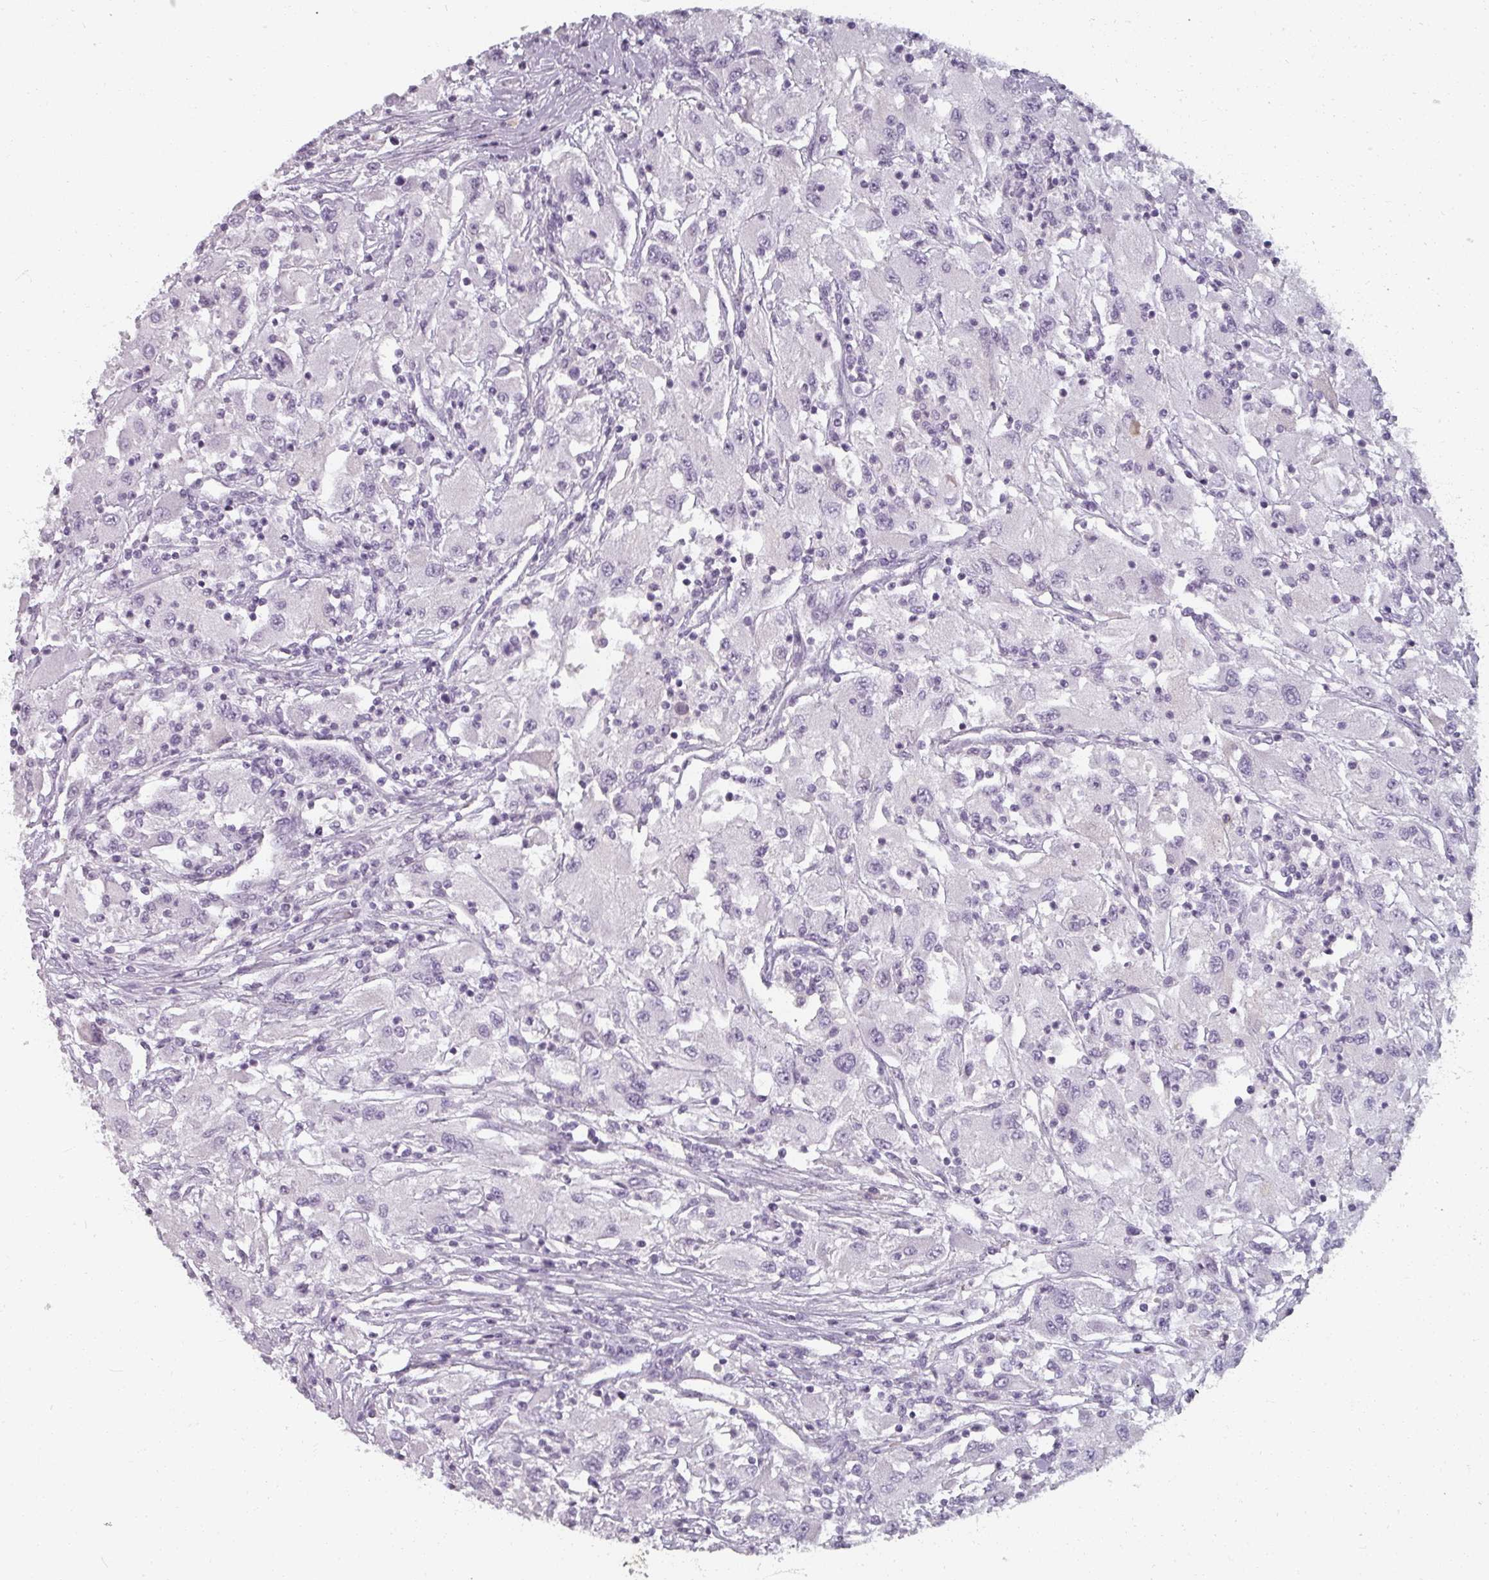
{"staining": {"intensity": "negative", "quantity": "none", "location": "none"}, "tissue": "renal cancer", "cell_type": "Tumor cells", "image_type": "cancer", "snomed": [{"axis": "morphology", "description": "Adenocarcinoma, NOS"}, {"axis": "topography", "description": "Kidney"}], "caption": "Human renal adenocarcinoma stained for a protein using IHC exhibits no positivity in tumor cells.", "gene": "REG3G", "patient": {"sex": "female", "age": 67}}